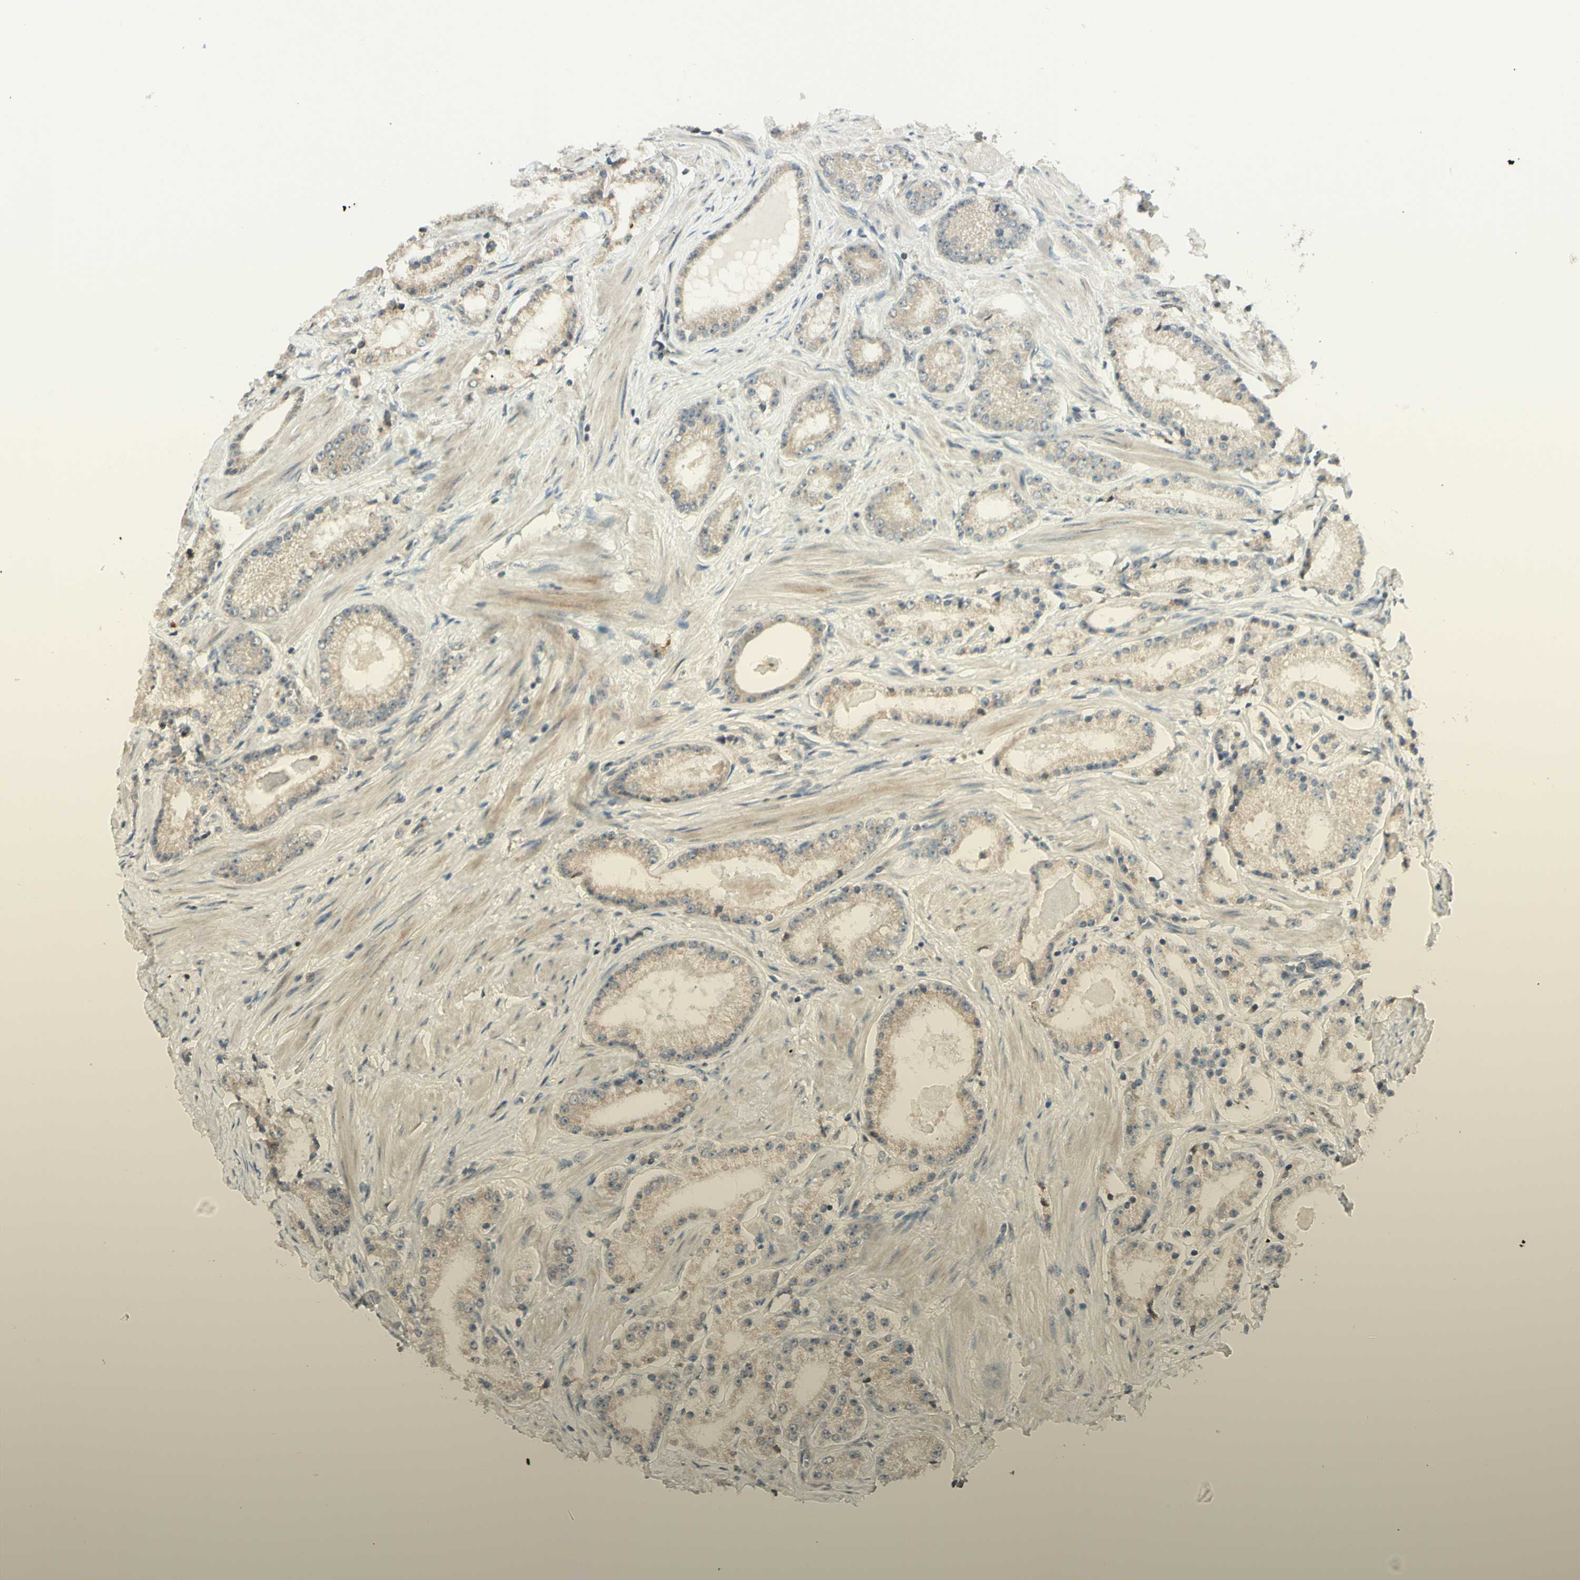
{"staining": {"intensity": "weak", "quantity": ">75%", "location": "cytoplasmic/membranous"}, "tissue": "prostate cancer", "cell_type": "Tumor cells", "image_type": "cancer", "snomed": [{"axis": "morphology", "description": "Adenocarcinoma, Low grade"}, {"axis": "topography", "description": "Prostate"}], "caption": "Tumor cells reveal weak cytoplasmic/membranous positivity in about >75% of cells in prostate cancer.", "gene": "ZW10", "patient": {"sex": "male", "age": 63}}